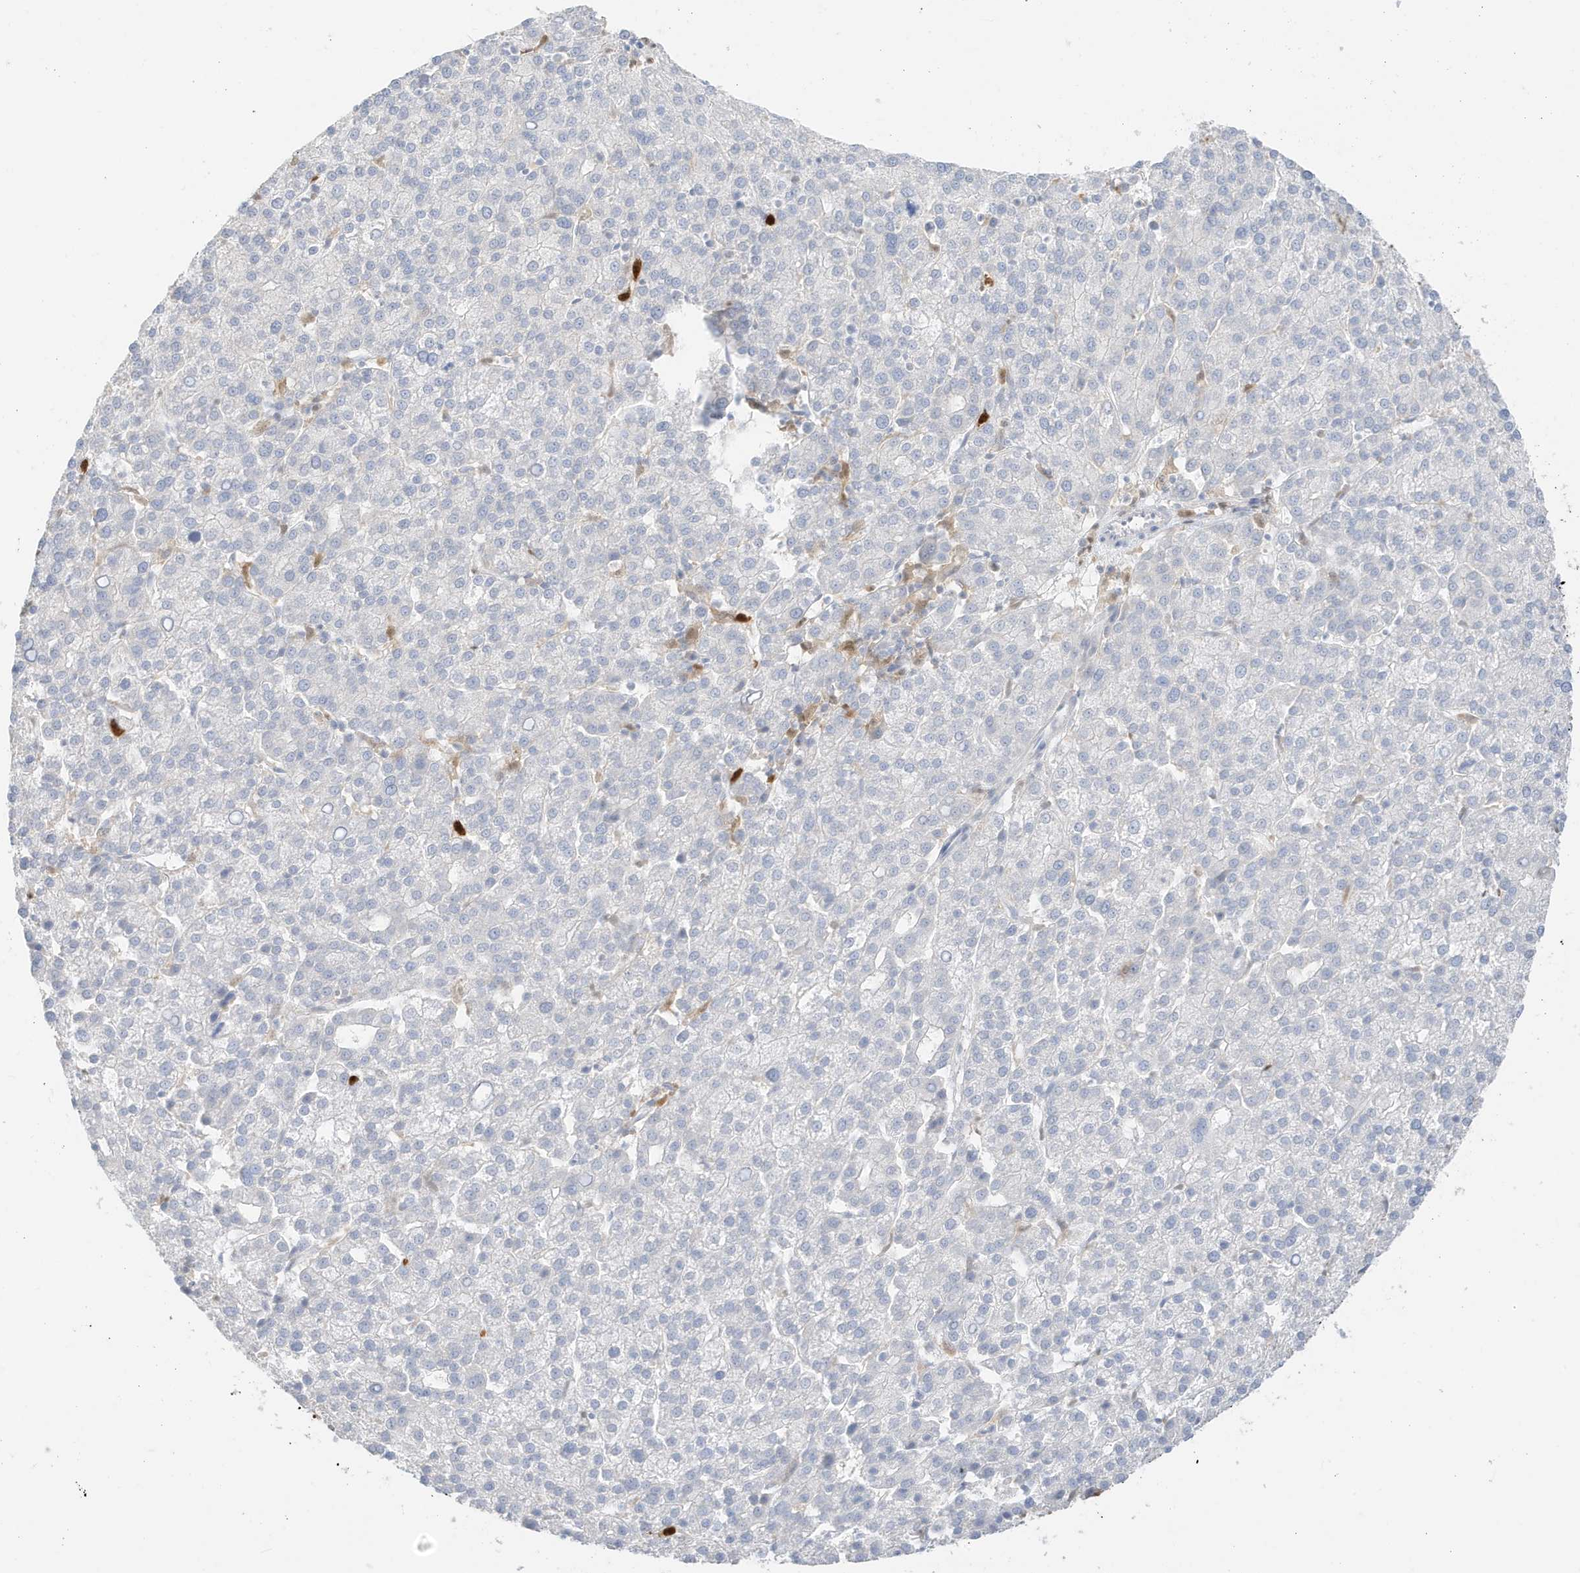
{"staining": {"intensity": "negative", "quantity": "none", "location": "none"}, "tissue": "liver cancer", "cell_type": "Tumor cells", "image_type": "cancer", "snomed": [{"axis": "morphology", "description": "Carcinoma, Hepatocellular, NOS"}, {"axis": "topography", "description": "Liver"}], "caption": "Micrograph shows no significant protein expression in tumor cells of liver cancer.", "gene": "GCA", "patient": {"sex": "female", "age": 58}}